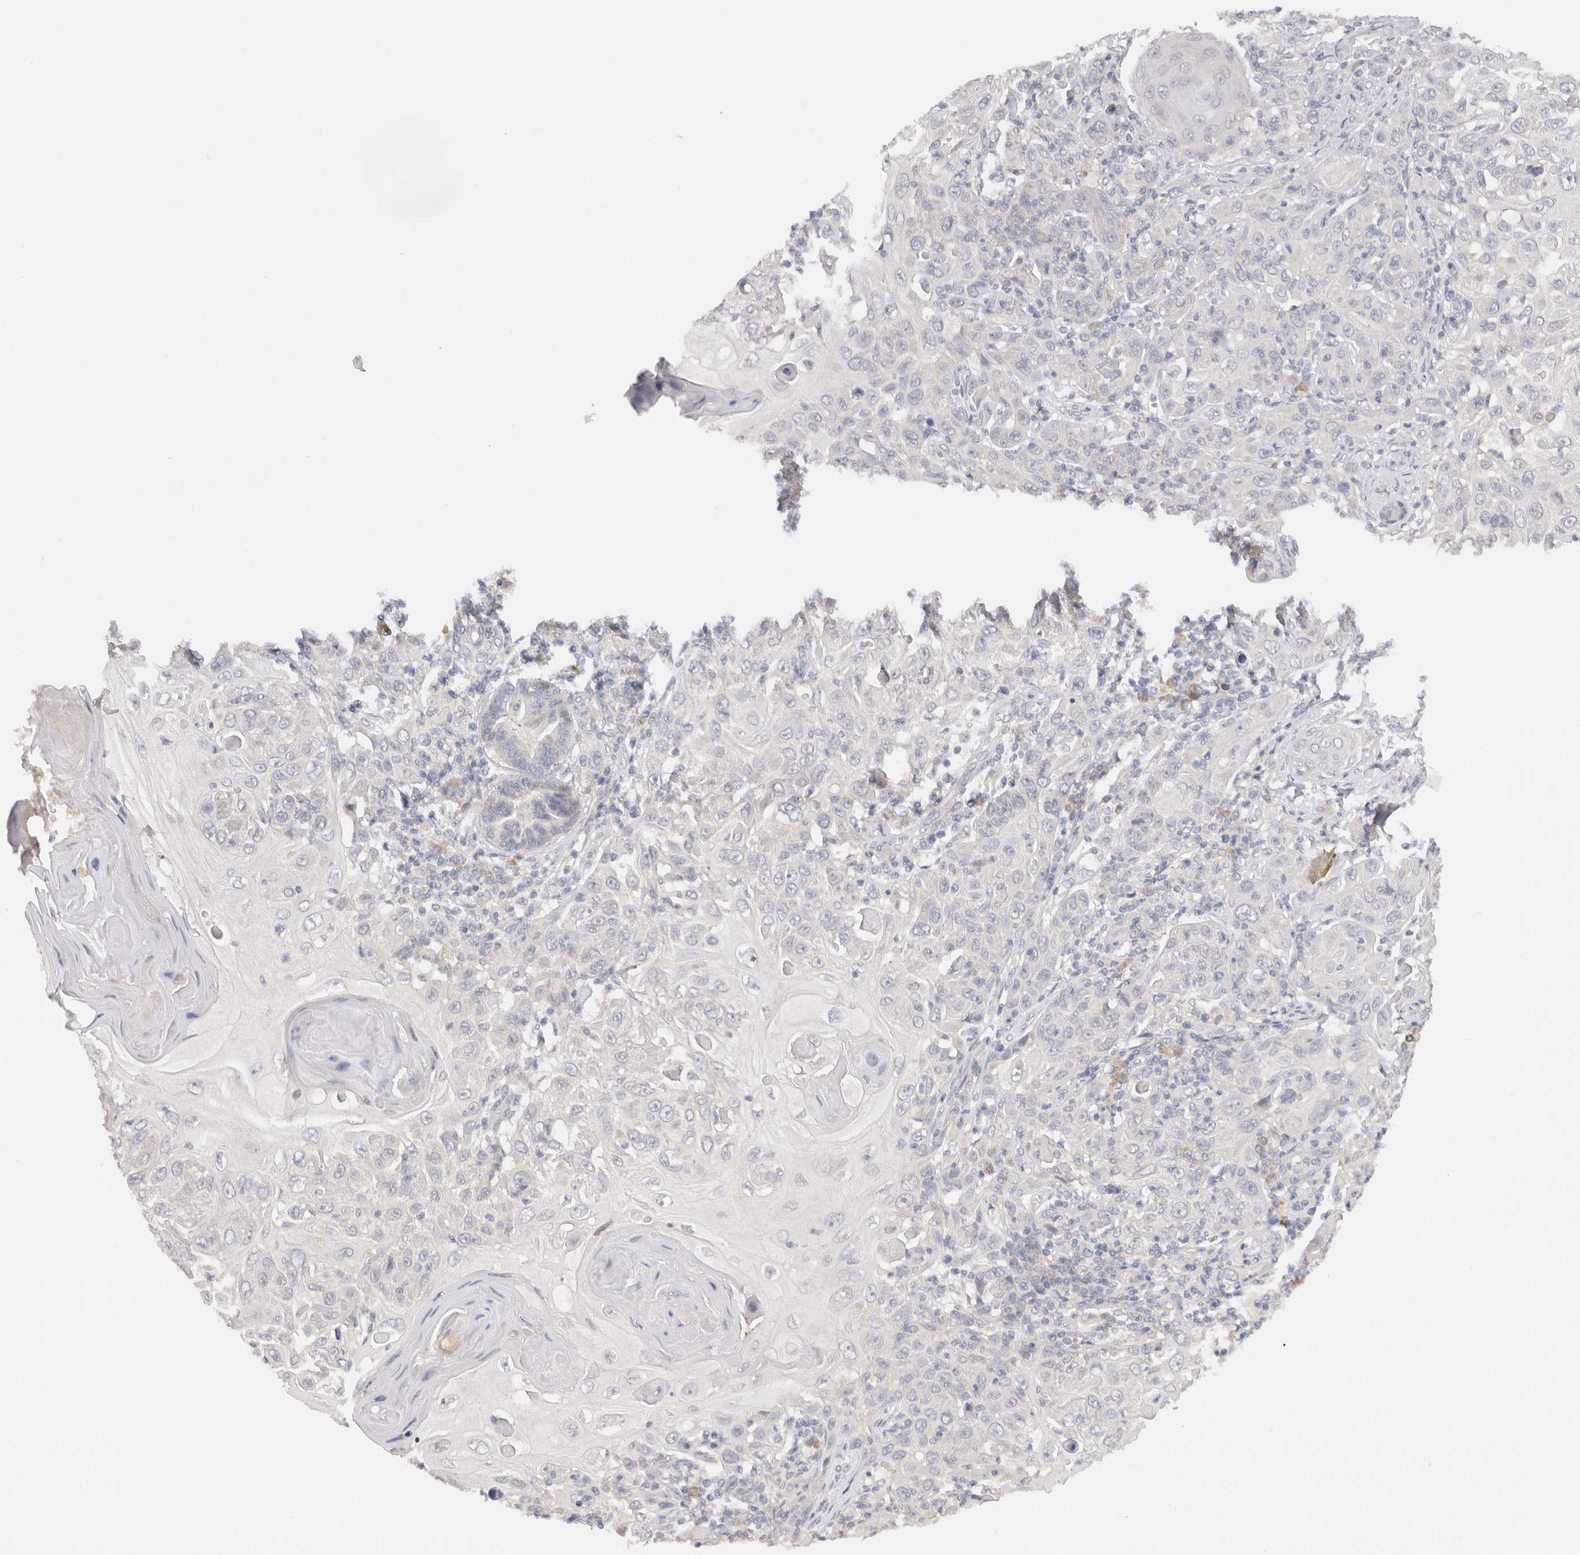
{"staining": {"intensity": "negative", "quantity": "none", "location": "none"}, "tissue": "skin cancer", "cell_type": "Tumor cells", "image_type": "cancer", "snomed": [{"axis": "morphology", "description": "Squamous cell carcinoma, NOS"}, {"axis": "topography", "description": "Skin"}], "caption": "Immunohistochemical staining of human skin cancer (squamous cell carcinoma) displays no significant staining in tumor cells.", "gene": "CHRM4", "patient": {"sex": "female", "age": 88}}